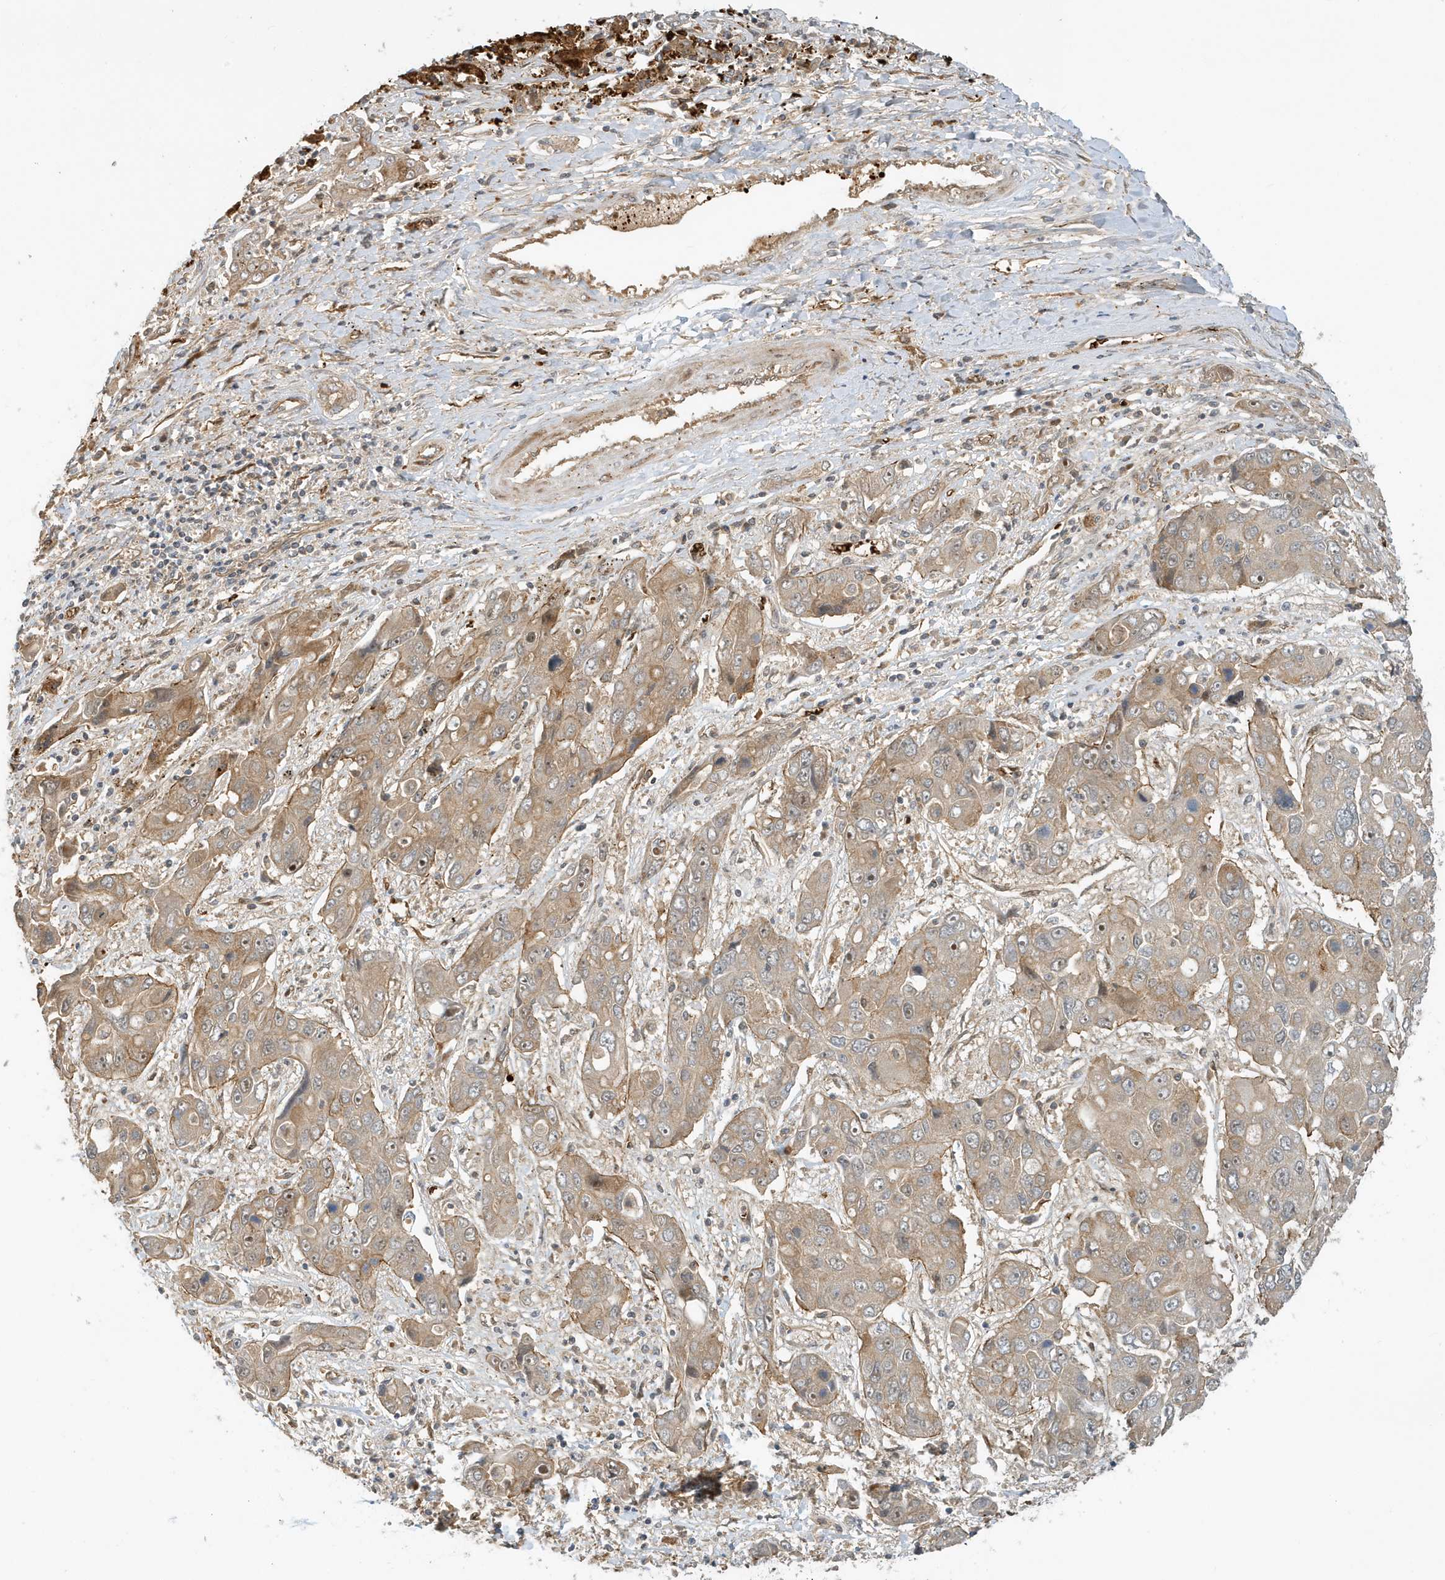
{"staining": {"intensity": "weak", "quantity": "25%-75%", "location": "cytoplasmic/membranous,nuclear"}, "tissue": "liver cancer", "cell_type": "Tumor cells", "image_type": "cancer", "snomed": [{"axis": "morphology", "description": "Cholangiocarcinoma"}, {"axis": "topography", "description": "Liver"}], "caption": "This is an image of IHC staining of cholangiocarcinoma (liver), which shows weak positivity in the cytoplasmic/membranous and nuclear of tumor cells.", "gene": "FYCO1", "patient": {"sex": "male", "age": 67}}